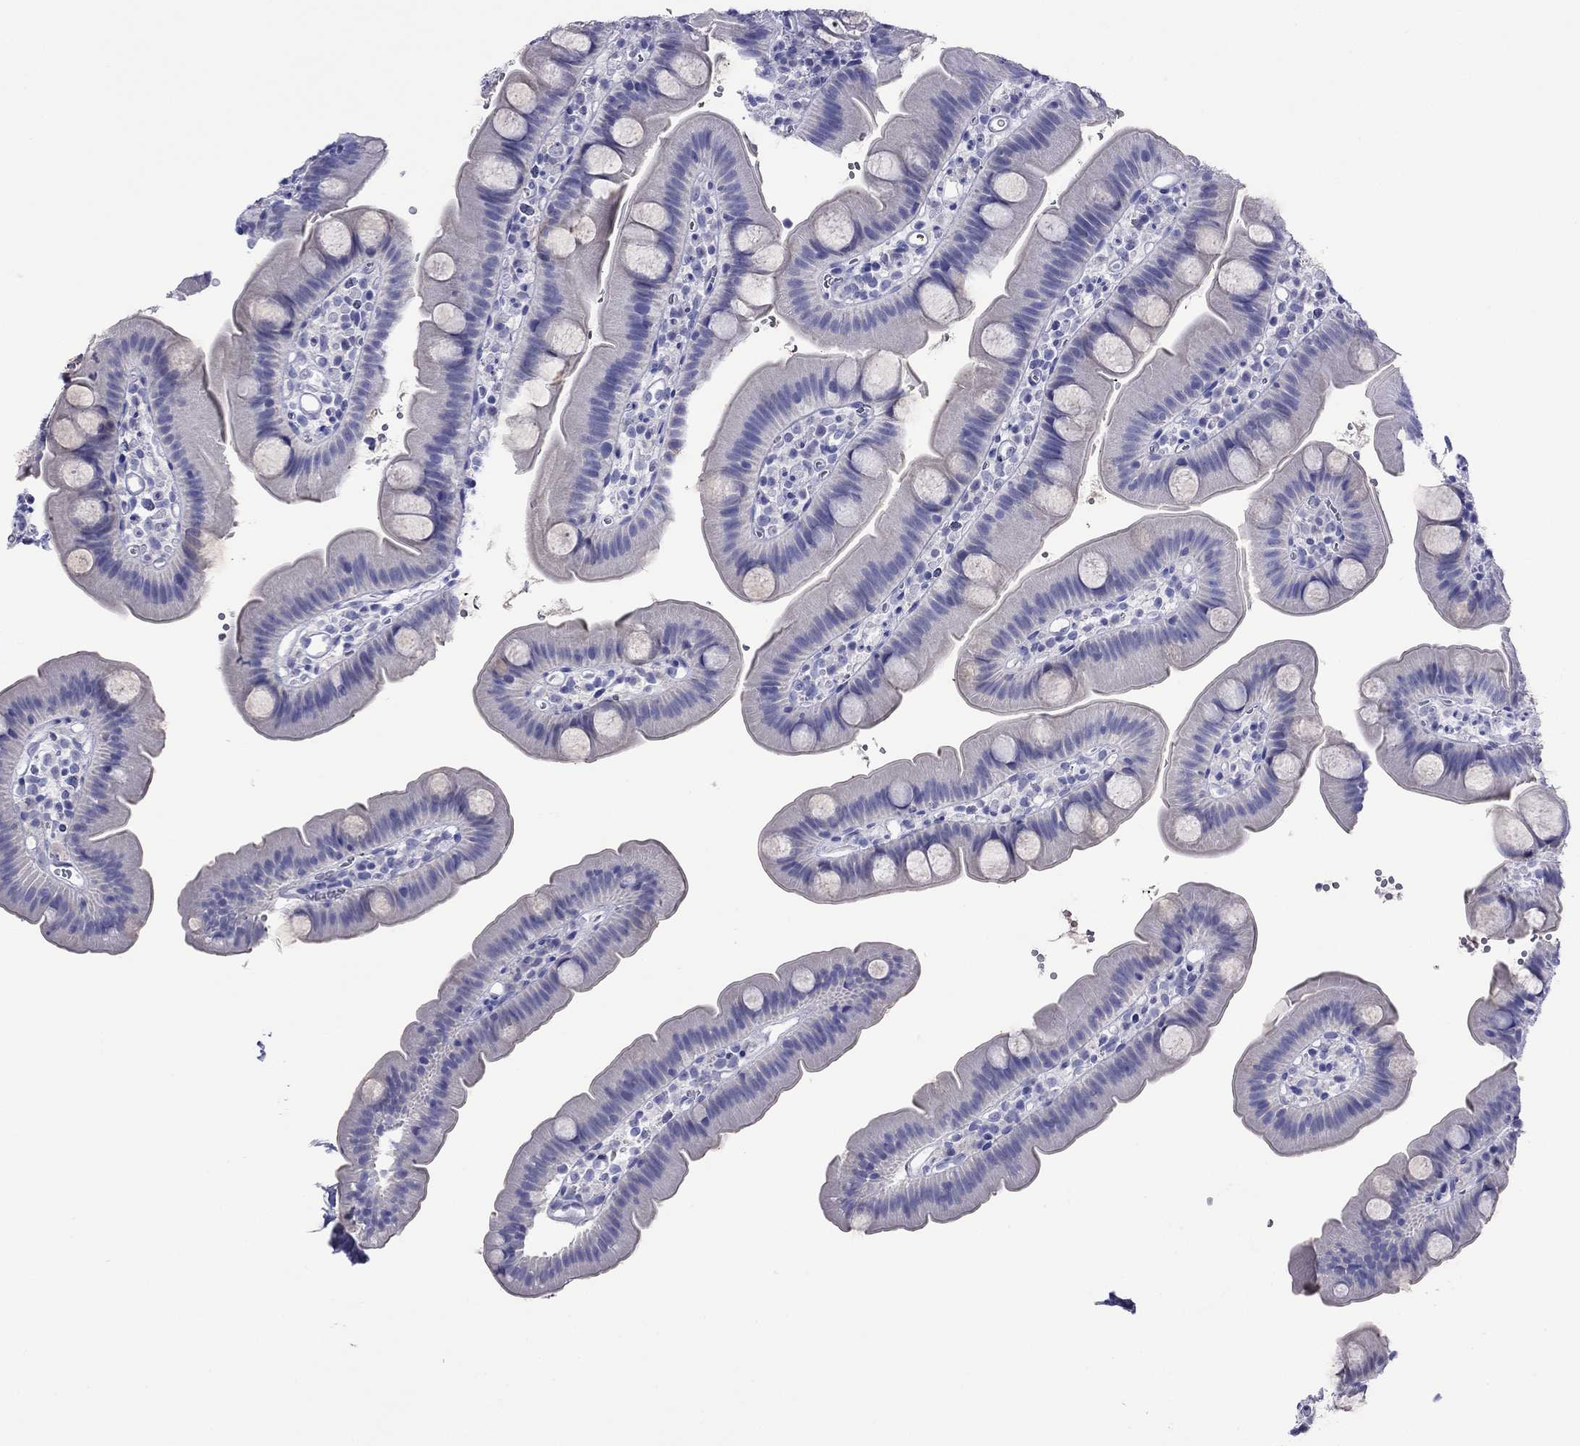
{"staining": {"intensity": "negative", "quantity": "none", "location": "none"}, "tissue": "small intestine", "cell_type": "Glandular cells", "image_type": "normal", "snomed": [{"axis": "morphology", "description": "Normal tissue, NOS"}, {"axis": "topography", "description": "Small intestine"}], "caption": "This is a histopathology image of IHC staining of unremarkable small intestine, which shows no staining in glandular cells. (DAB (3,3'-diaminobenzidine) immunohistochemistry with hematoxylin counter stain).", "gene": "FIGLA", "patient": {"sex": "female", "age": 68}}